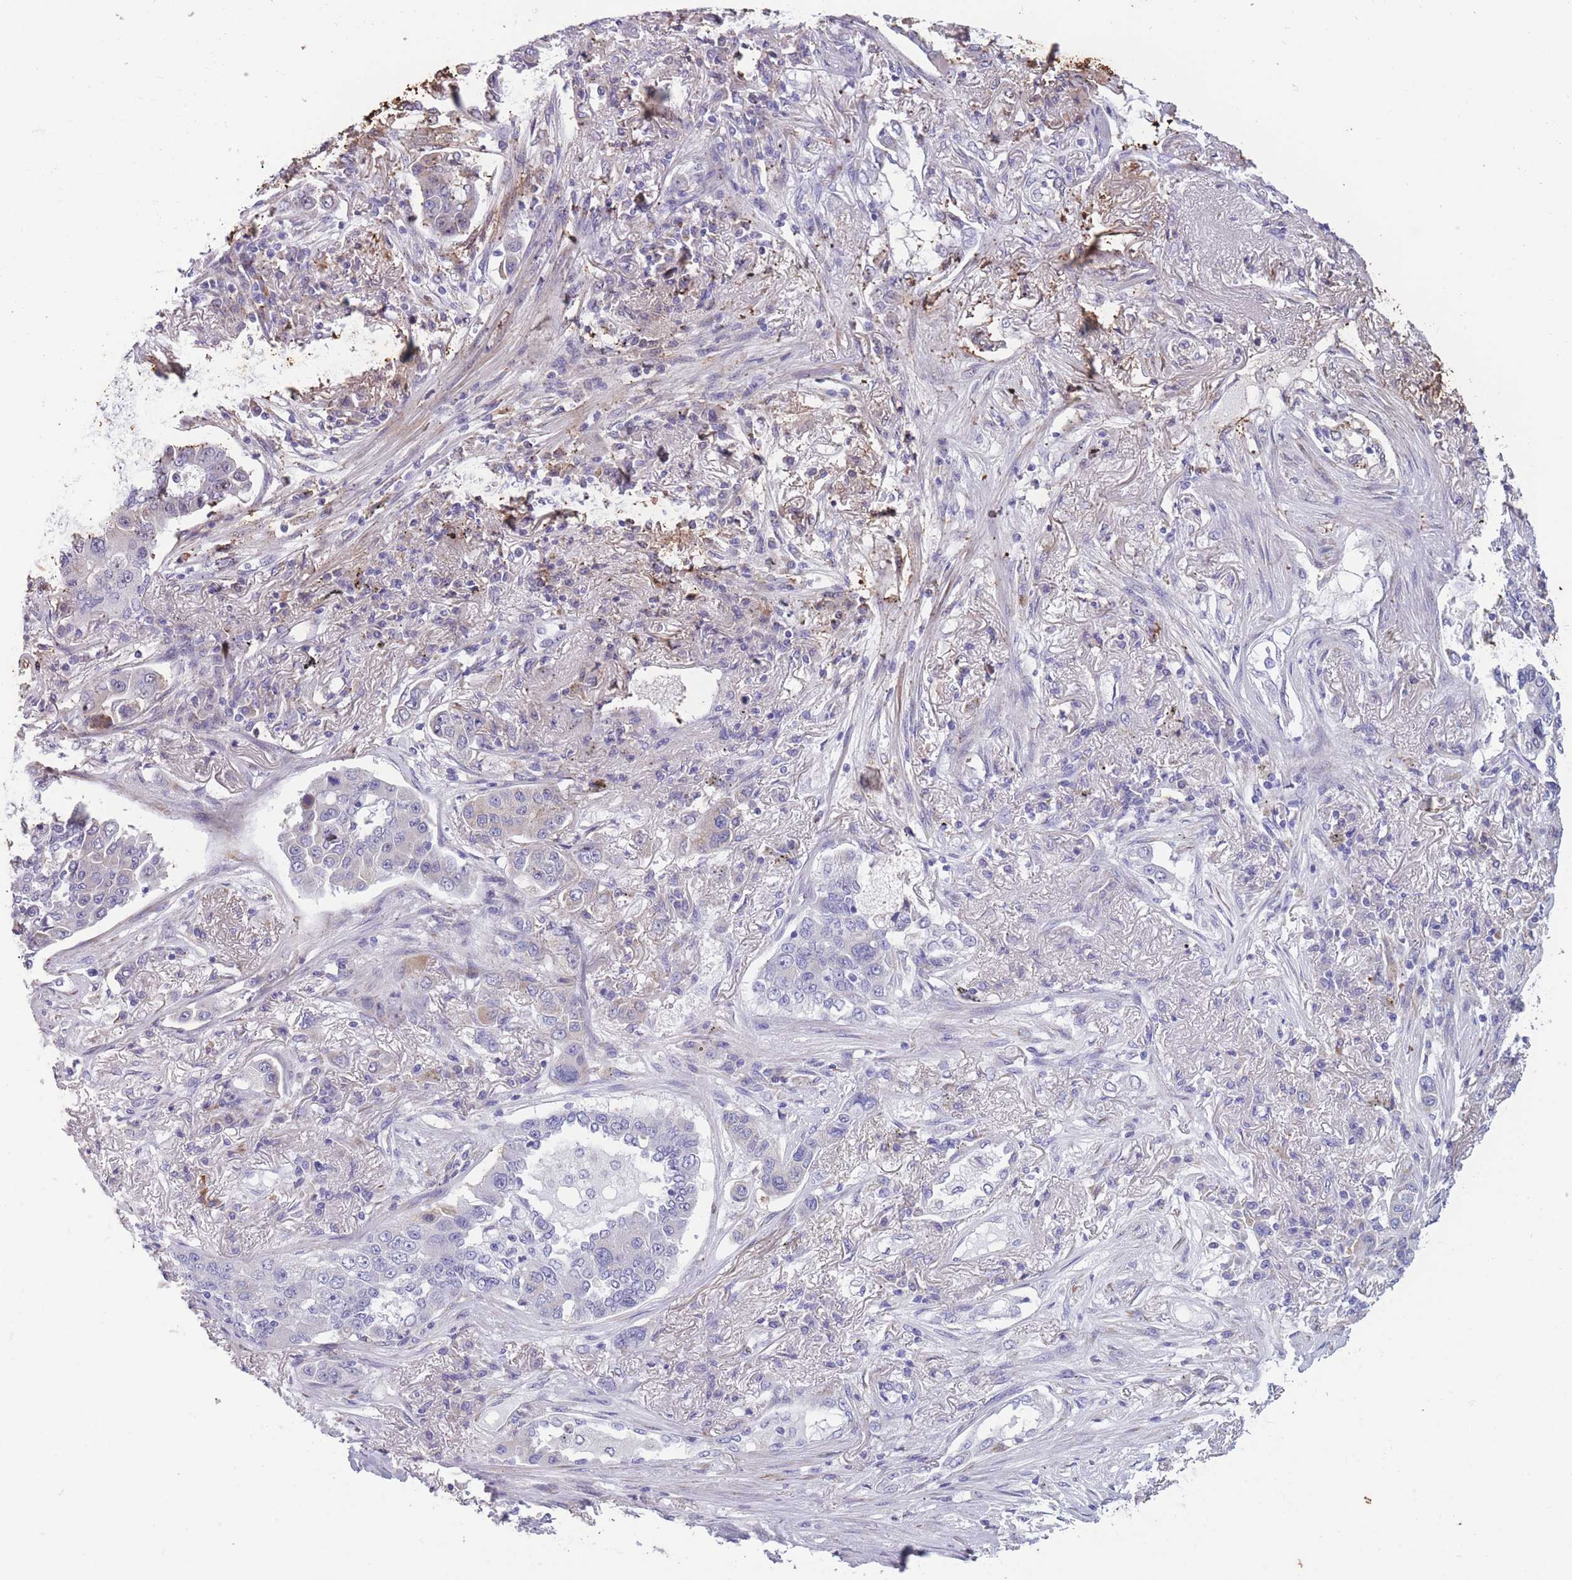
{"staining": {"intensity": "negative", "quantity": "none", "location": "none"}, "tissue": "lung cancer", "cell_type": "Tumor cells", "image_type": "cancer", "snomed": [{"axis": "morphology", "description": "Adenocarcinoma, NOS"}, {"axis": "topography", "description": "Lung"}], "caption": "DAB (3,3'-diaminobenzidine) immunohistochemical staining of adenocarcinoma (lung) exhibits no significant staining in tumor cells.", "gene": "COL27A1", "patient": {"sex": "male", "age": 49}}